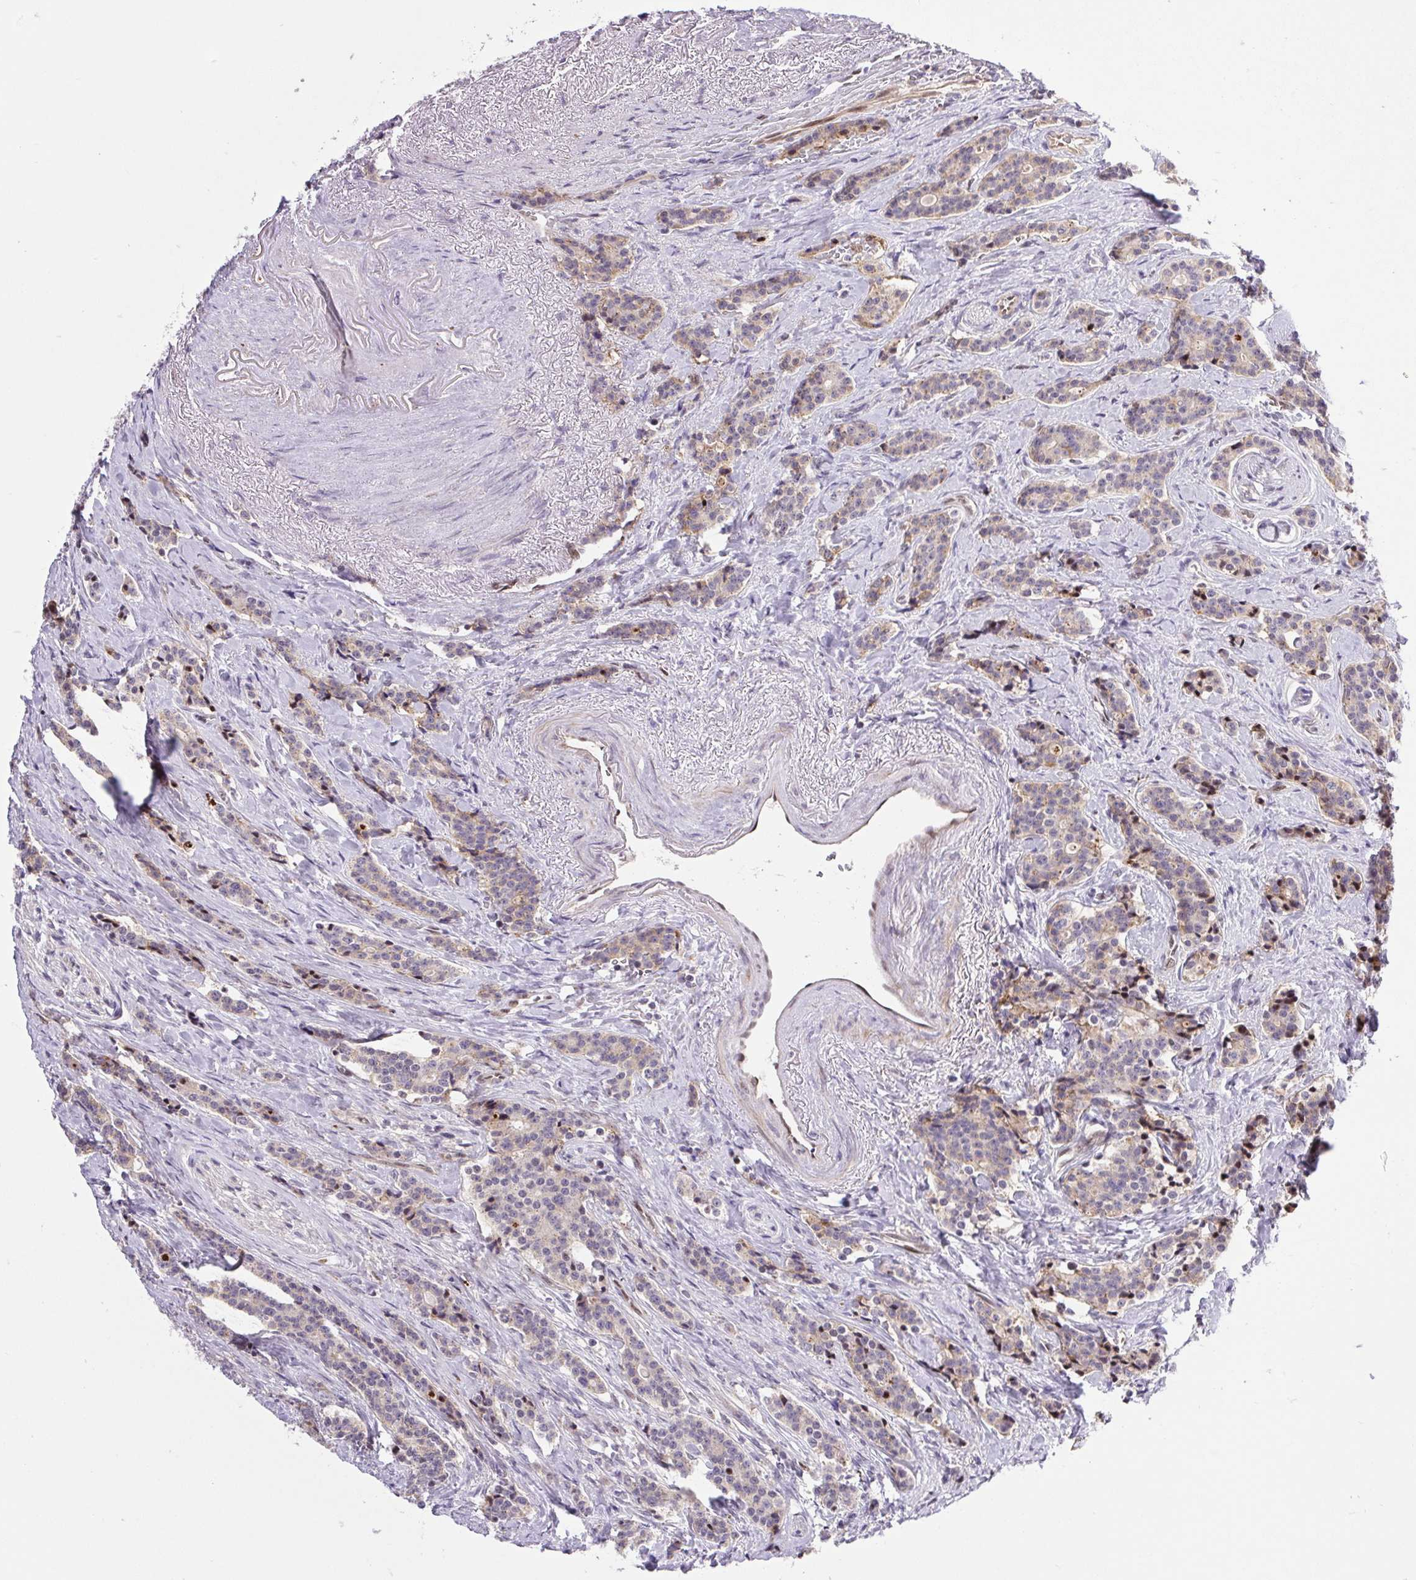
{"staining": {"intensity": "weak", "quantity": "25%-75%", "location": "cytoplasmic/membranous"}, "tissue": "carcinoid", "cell_type": "Tumor cells", "image_type": "cancer", "snomed": [{"axis": "morphology", "description": "Carcinoid, malignant, NOS"}, {"axis": "topography", "description": "Small intestine"}], "caption": "Carcinoid stained with immunohistochemistry (IHC) shows weak cytoplasmic/membranous positivity in approximately 25%-75% of tumor cells.", "gene": "ERG", "patient": {"sex": "female", "age": 73}}